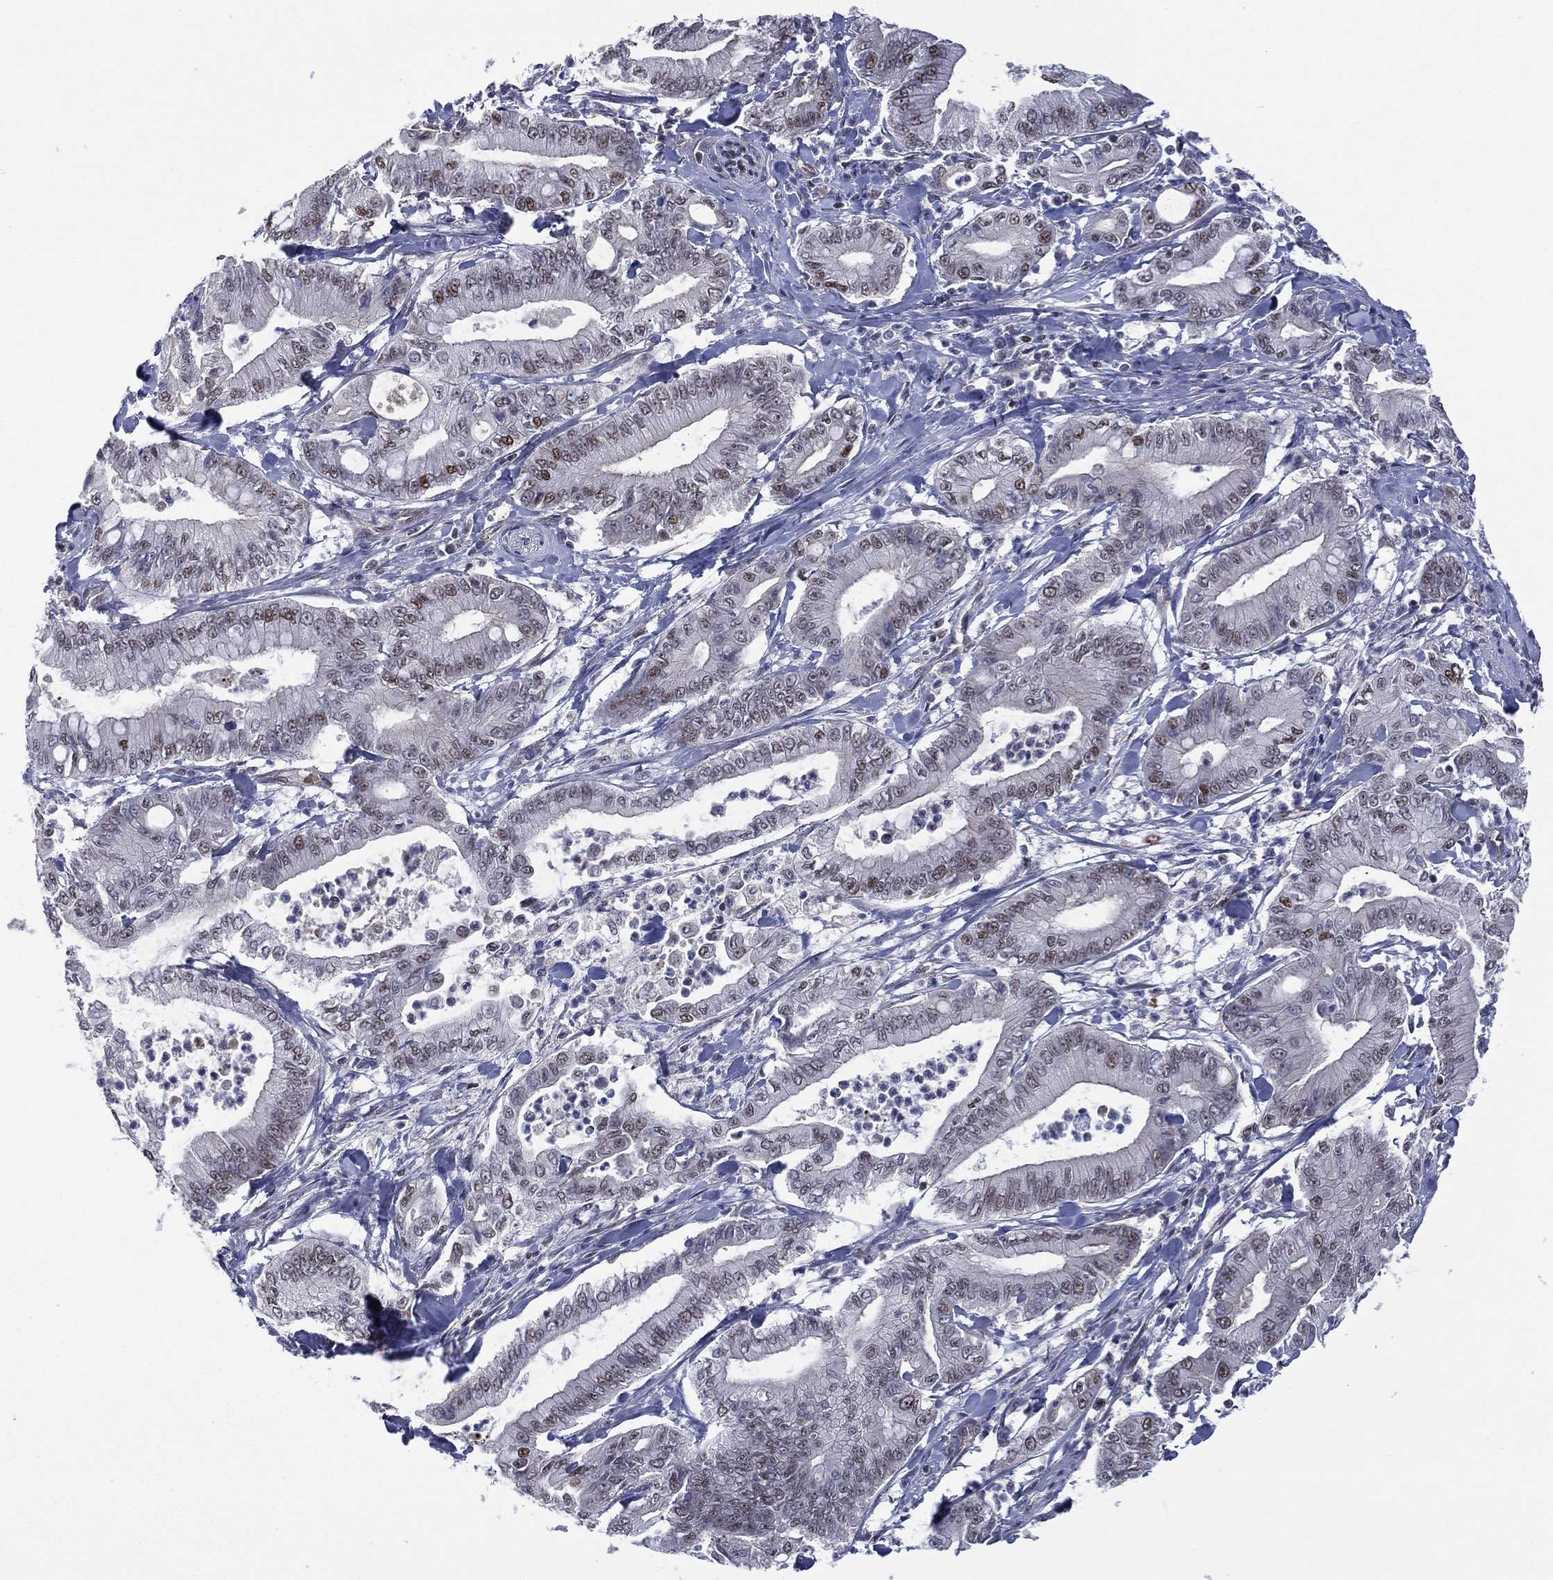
{"staining": {"intensity": "moderate", "quantity": "<25%", "location": "nuclear"}, "tissue": "pancreatic cancer", "cell_type": "Tumor cells", "image_type": "cancer", "snomed": [{"axis": "morphology", "description": "Adenocarcinoma, NOS"}, {"axis": "topography", "description": "Pancreas"}], "caption": "IHC (DAB (3,3'-diaminobenzidine)) staining of human pancreatic adenocarcinoma demonstrates moderate nuclear protein positivity in approximately <25% of tumor cells.", "gene": "GSE1", "patient": {"sex": "male", "age": 71}}